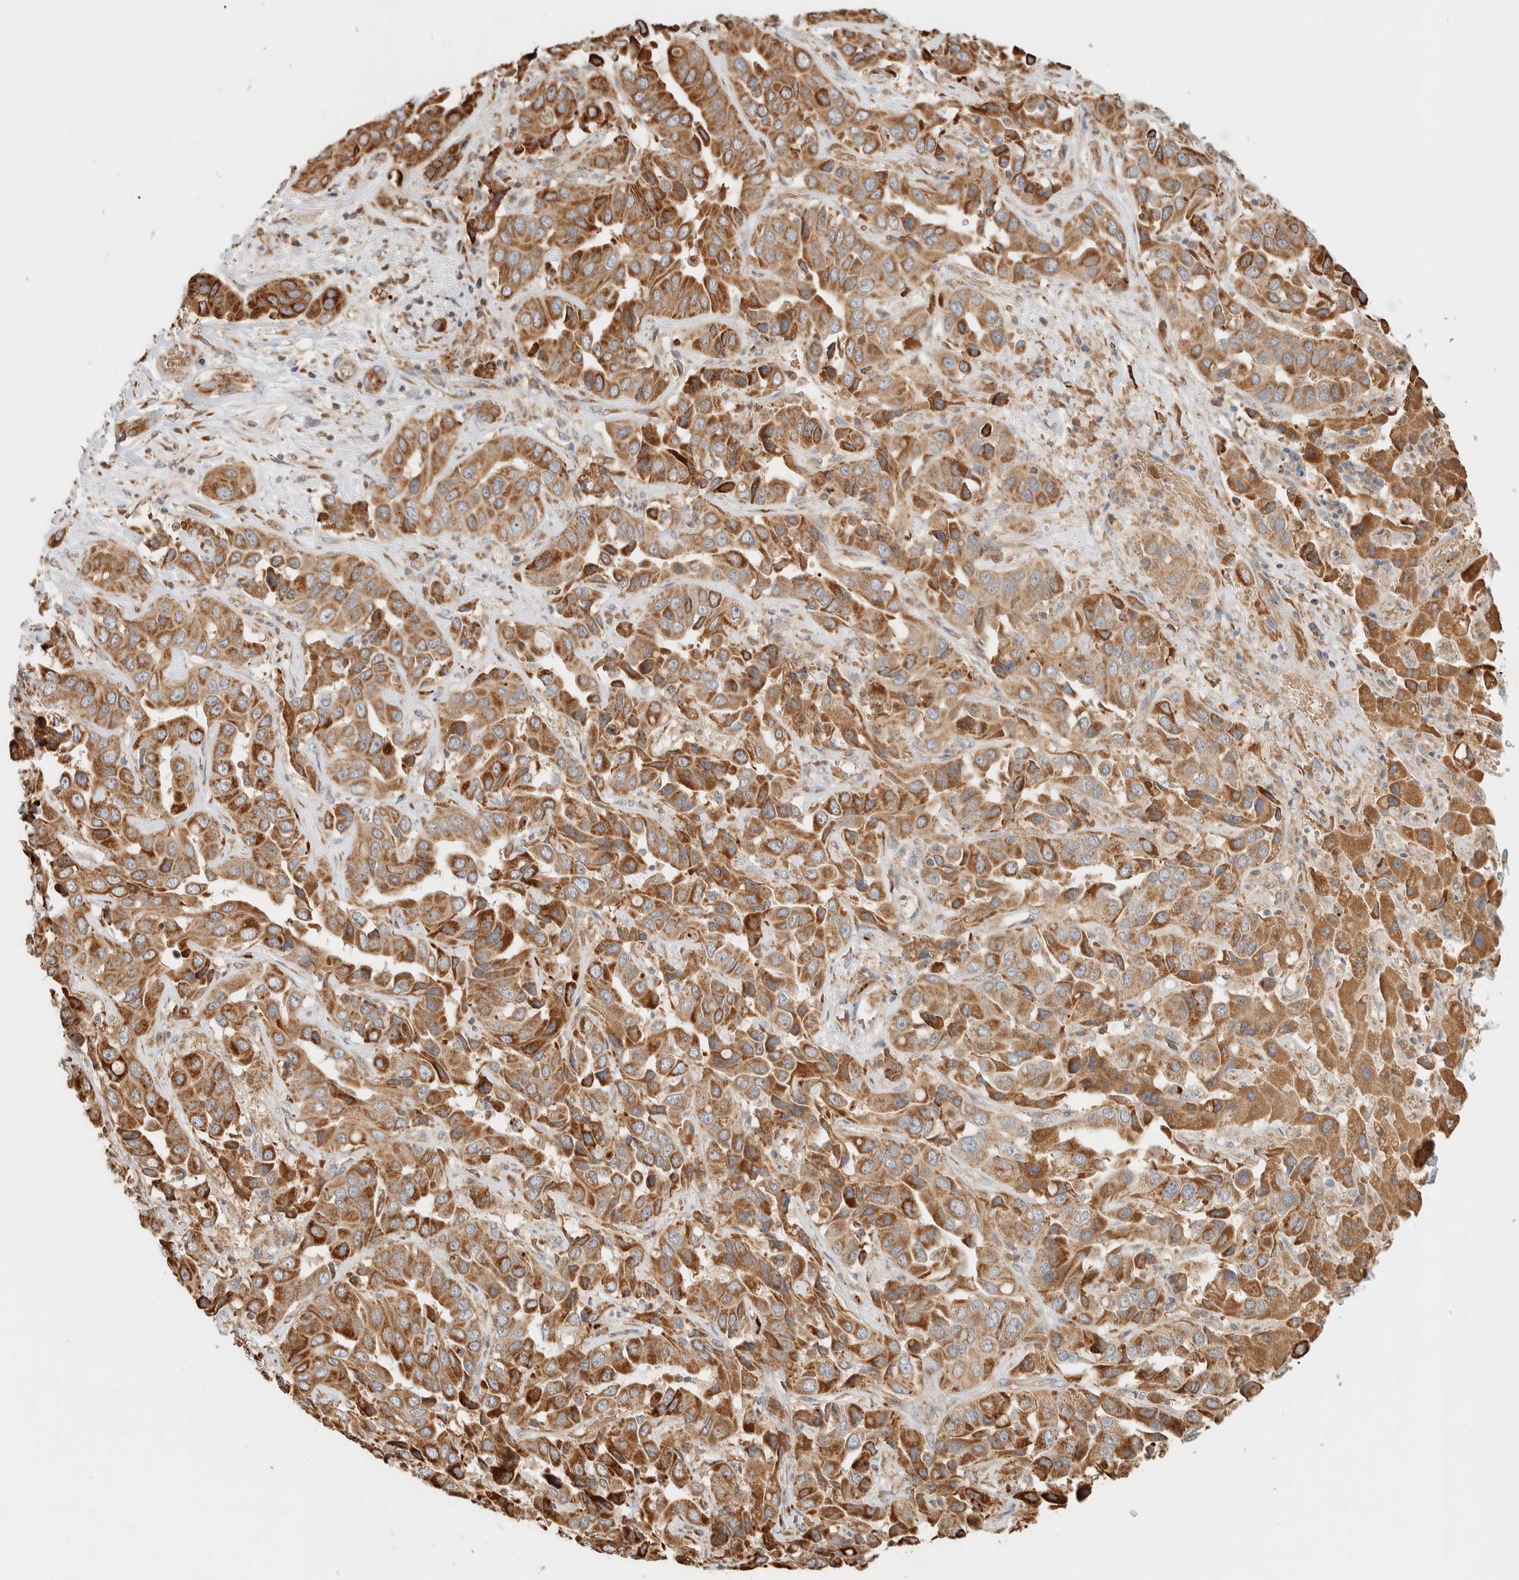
{"staining": {"intensity": "strong", "quantity": ">75%", "location": "cytoplasmic/membranous"}, "tissue": "liver cancer", "cell_type": "Tumor cells", "image_type": "cancer", "snomed": [{"axis": "morphology", "description": "Cholangiocarcinoma"}, {"axis": "topography", "description": "Liver"}], "caption": "Immunohistochemistry photomicrograph of neoplastic tissue: human cholangiocarcinoma (liver) stained using immunohistochemistry reveals high levels of strong protein expression localized specifically in the cytoplasmic/membranous of tumor cells, appearing as a cytoplasmic/membranous brown color.", "gene": "RAB11FIP1", "patient": {"sex": "female", "age": 52}}